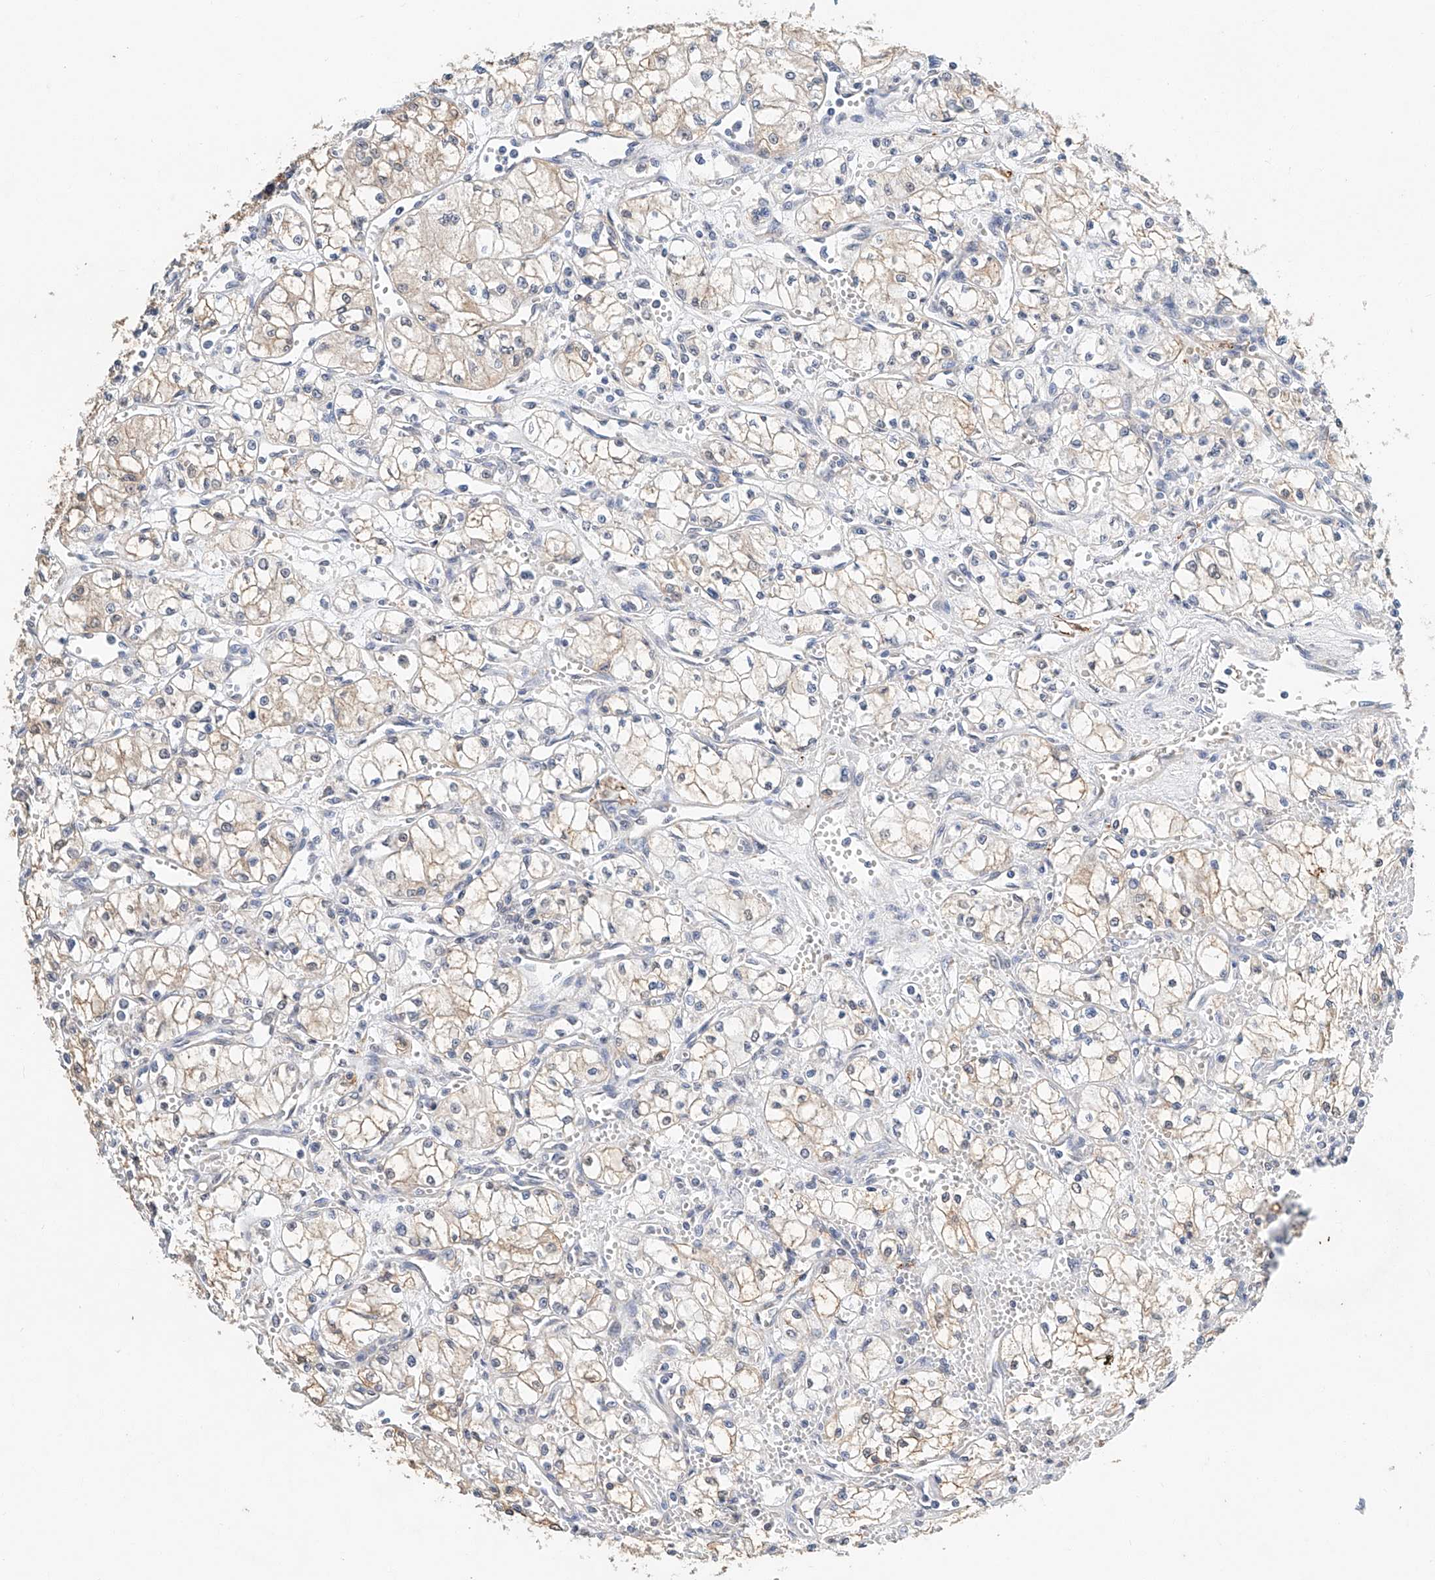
{"staining": {"intensity": "weak", "quantity": "<25%", "location": "cytoplasmic/membranous"}, "tissue": "renal cancer", "cell_type": "Tumor cells", "image_type": "cancer", "snomed": [{"axis": "morphology", "description": "Normal tissue, NOS"}, {"axis": "morphology", "description": "Adenocarcinoma, NOS"}, {"axis": "topography", "description": "Kidney"}], "caption": "DAB immunohistochemical staining of renal cancer demonstrates no significant staining in tumor cells. (DAB (3,3'-diaminobenzidine) IHC visualized using brightfield microscopy, high magnification).", "gene": "CTDP1", "patient": {"sex": "male", "age": 59}}